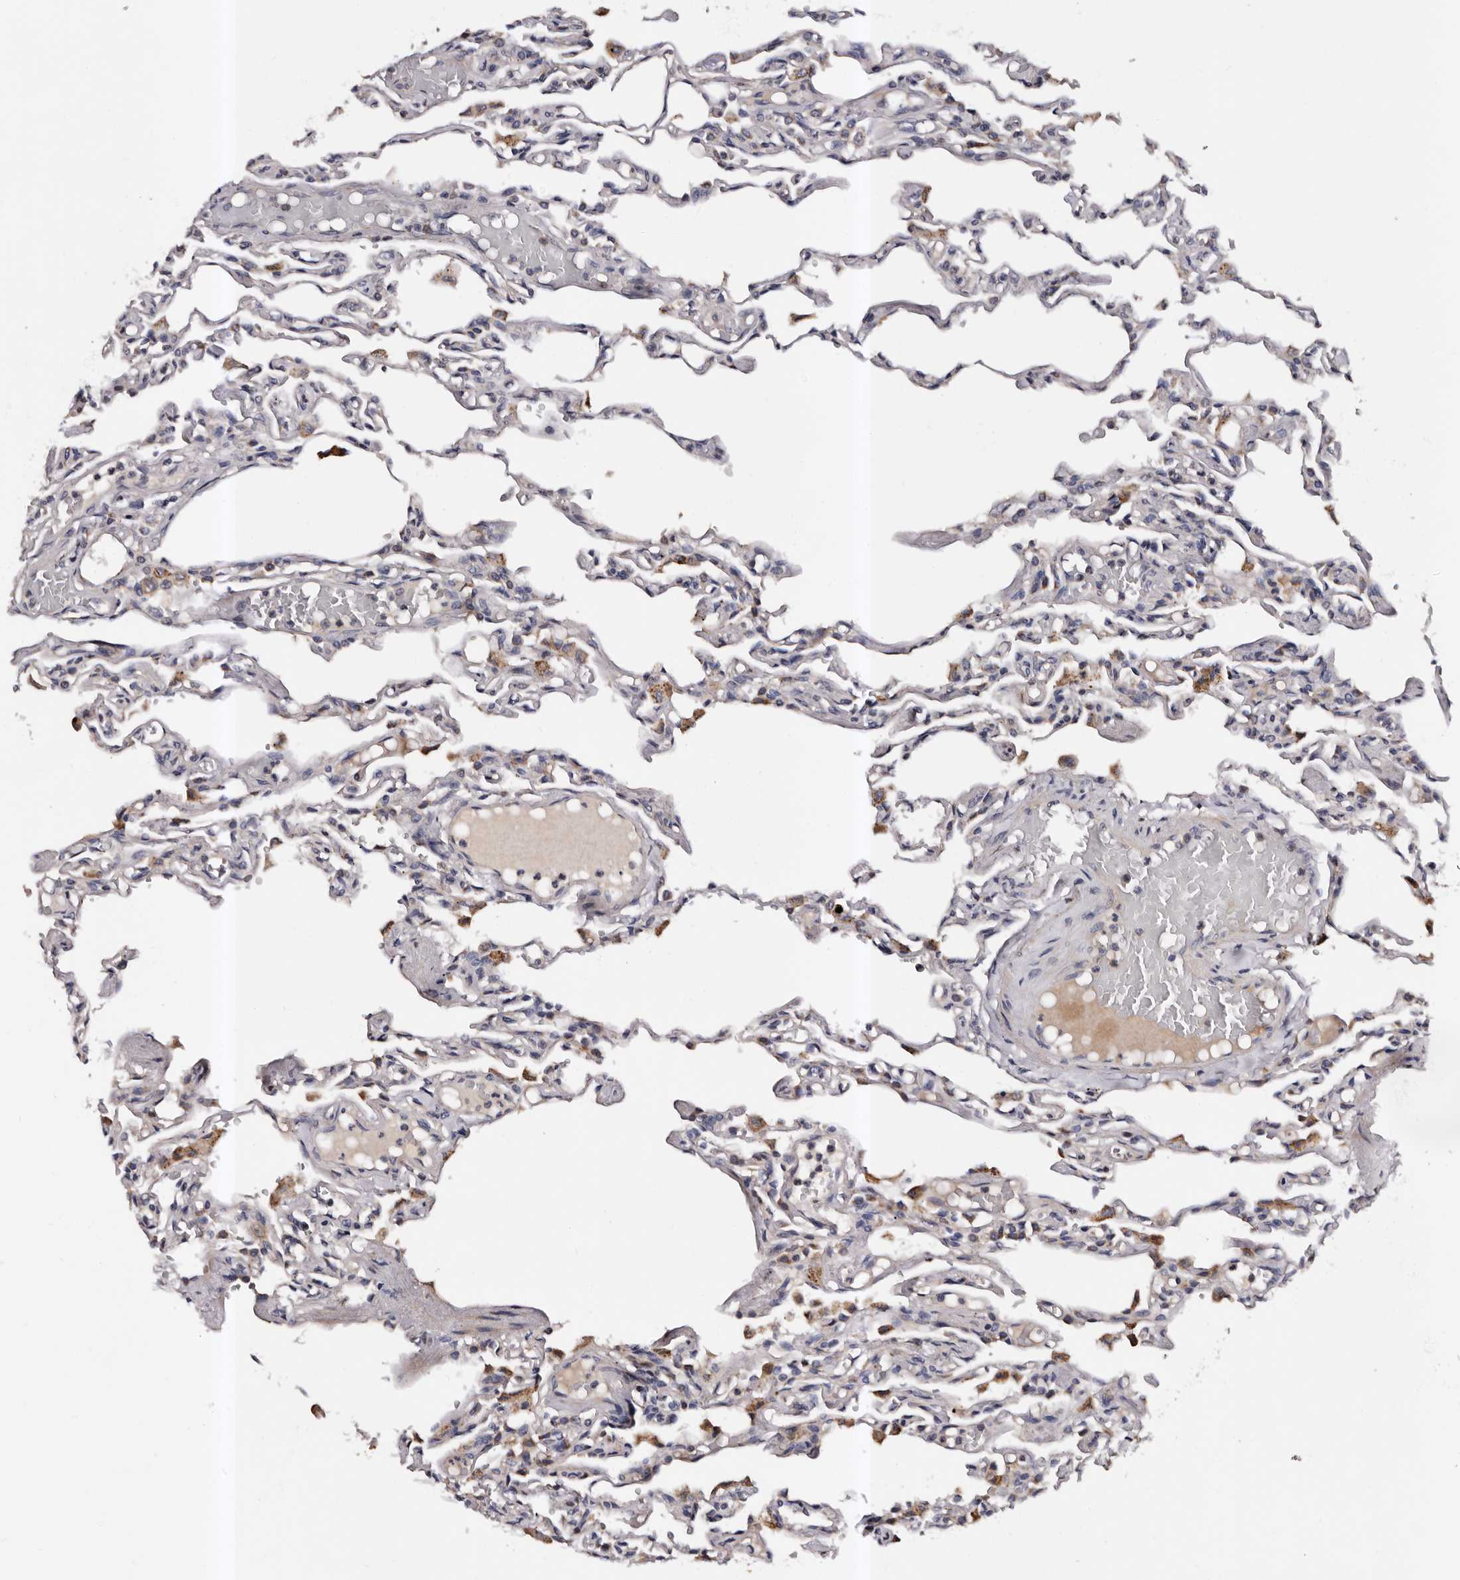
{"staining": {"intensity": "weak", "quantity": "<25%", "location": "cytoplasmic/membranous"}, "tissue": "lung", "cell_type": "Alveolar cells", "image_type": "normal", "snomed": [{"axis": "morphology", "description": "Normal tissue, NOS"}, {"axis": "topography", "description": "Lung"}], "caption": "The histopathology image shows no significant expression in alveolar cells of lung. (DAB (3,3'-diaminobenzidine) immunohistochemistry with hematoxylin counter stain).", "gene": "ADCK5", "patient": {"sex": "male", "age": 21}}